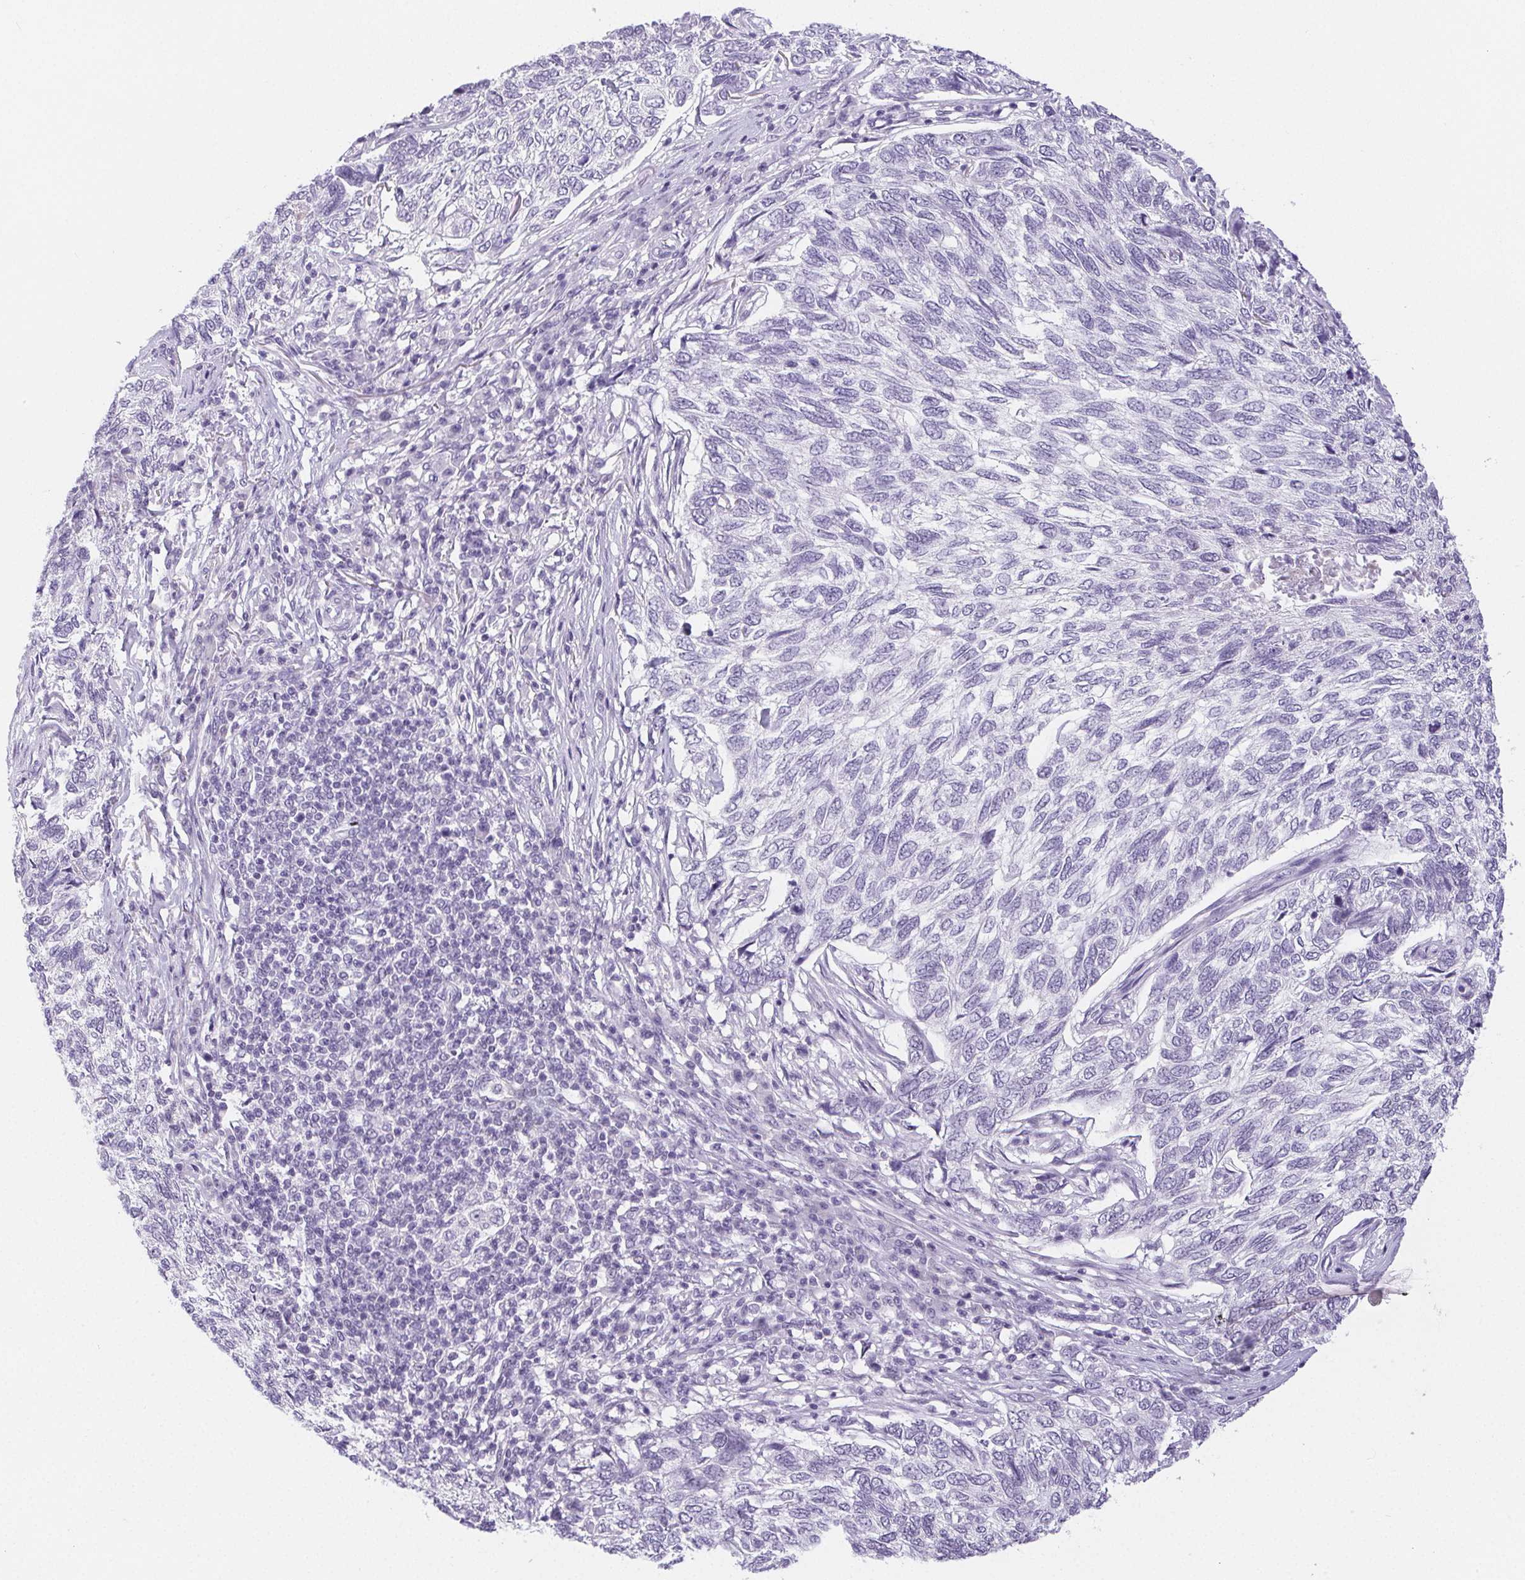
{"staining": {"intensity": "negative", "quantity": "none", "location": "none"}, "tissue": "skin cancer", "cell_type": "Tumor cells", "image_type": "cancer", "snomed": [{"axis": "morphology", "description": "Basal cell carcinoma"}, {"axis": "topography", "description": "Skin"}], "caption": "DAB (3,3'-diaminobenzidine) immunohistochemical staining of basal cell carcinoma (skin) exhibits no significant staining in tumor cells.", "gene": "ST8SIA3", "patient": {"sex": "female", "age": 65}}